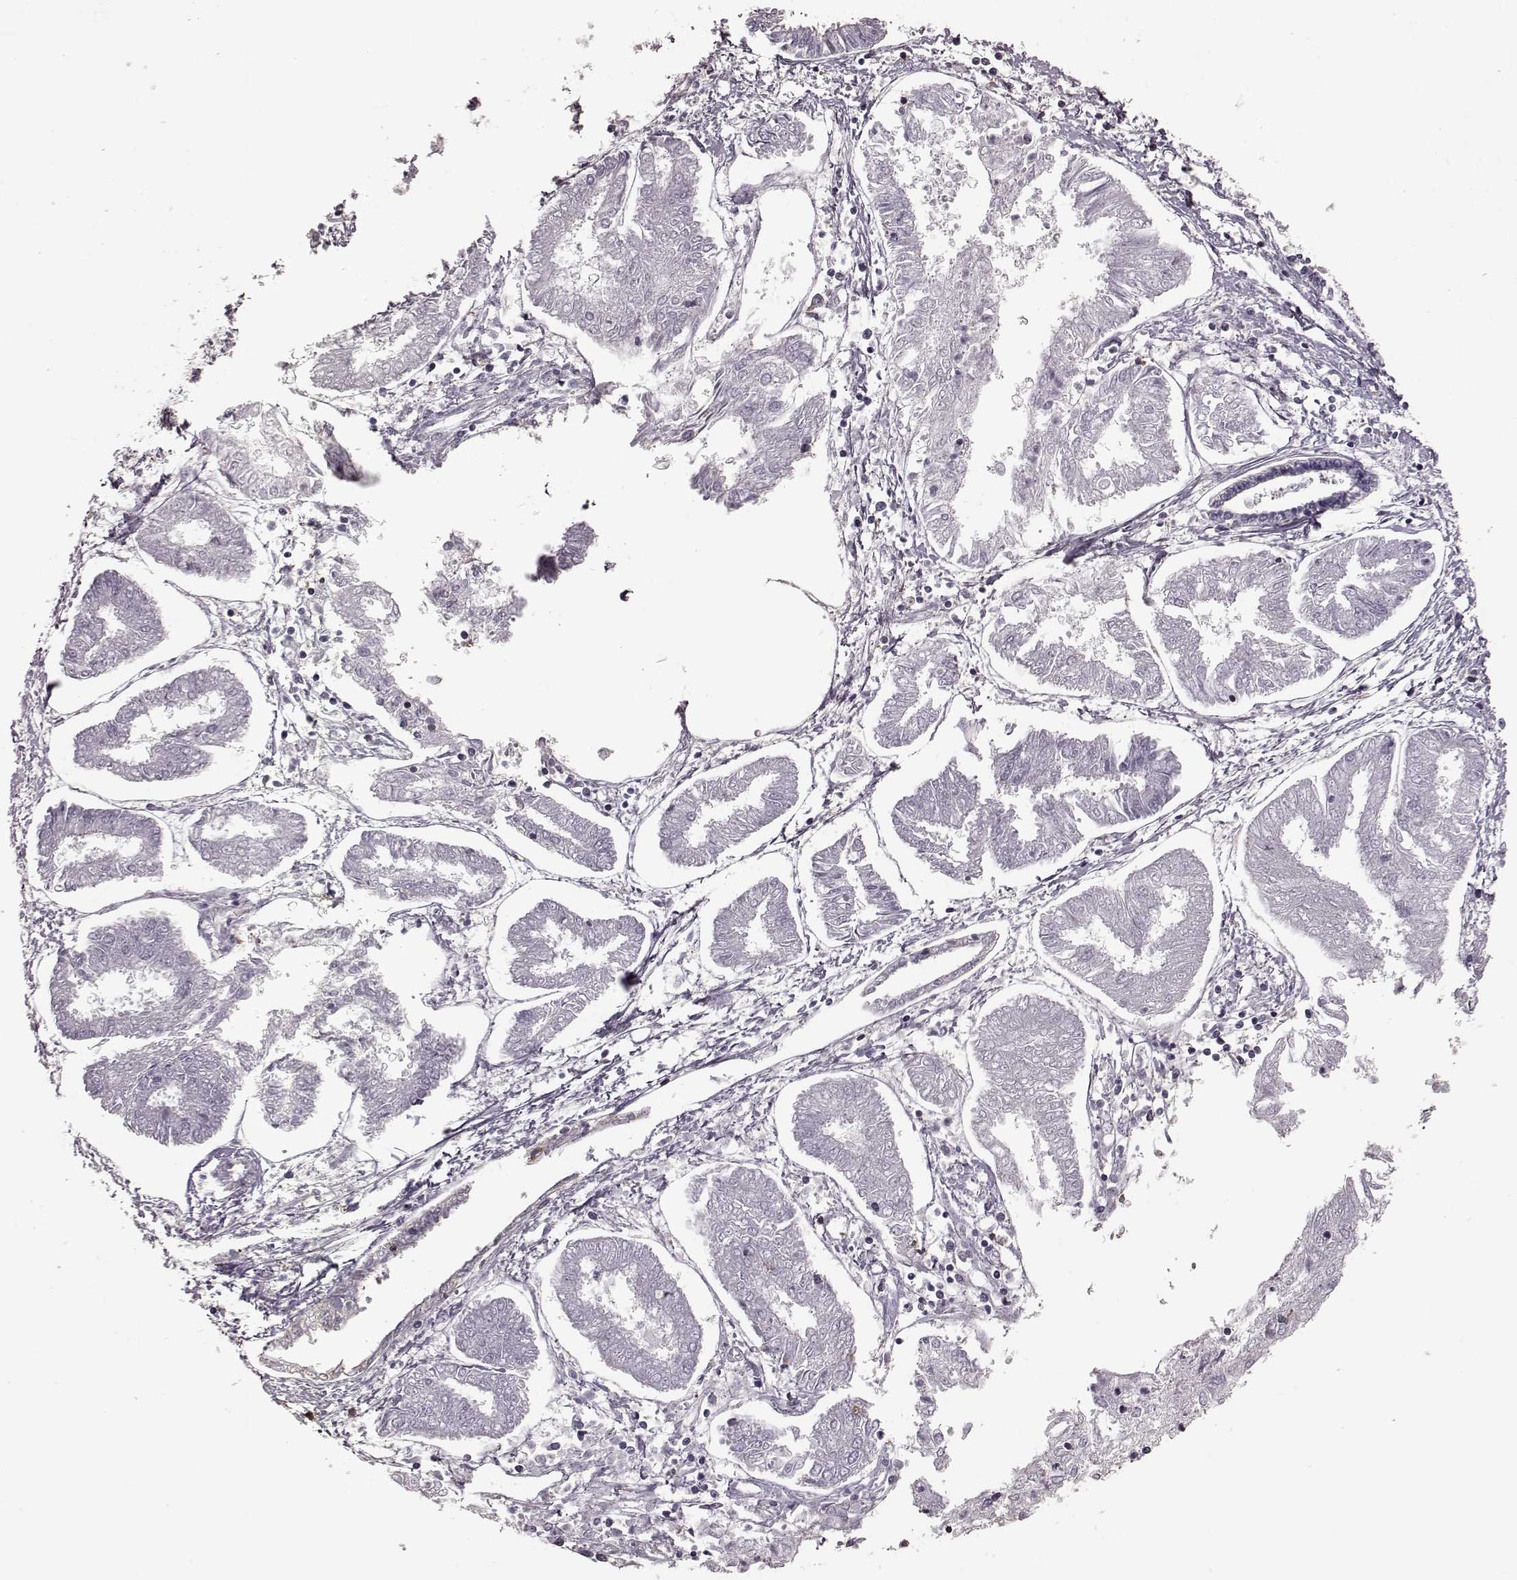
{"staining": {"intensity": "negative", "quantity": "none", "location": "none"}, "tissue": "endometrial cancer", "cell_type": "Tumor cells", "image_type": "cancer", "snomed": [{"axis": "morphology", "description": "Adenocarcinoma, NOS"}, {"axis": "topography", "description": "Endometrium"}], "caption": "A micrograph of human endometrial adenocarcinoma is negative for staining in tumor cells.", "gene": "PDCD1", "patient": {"sex": "female", "age": 68}}